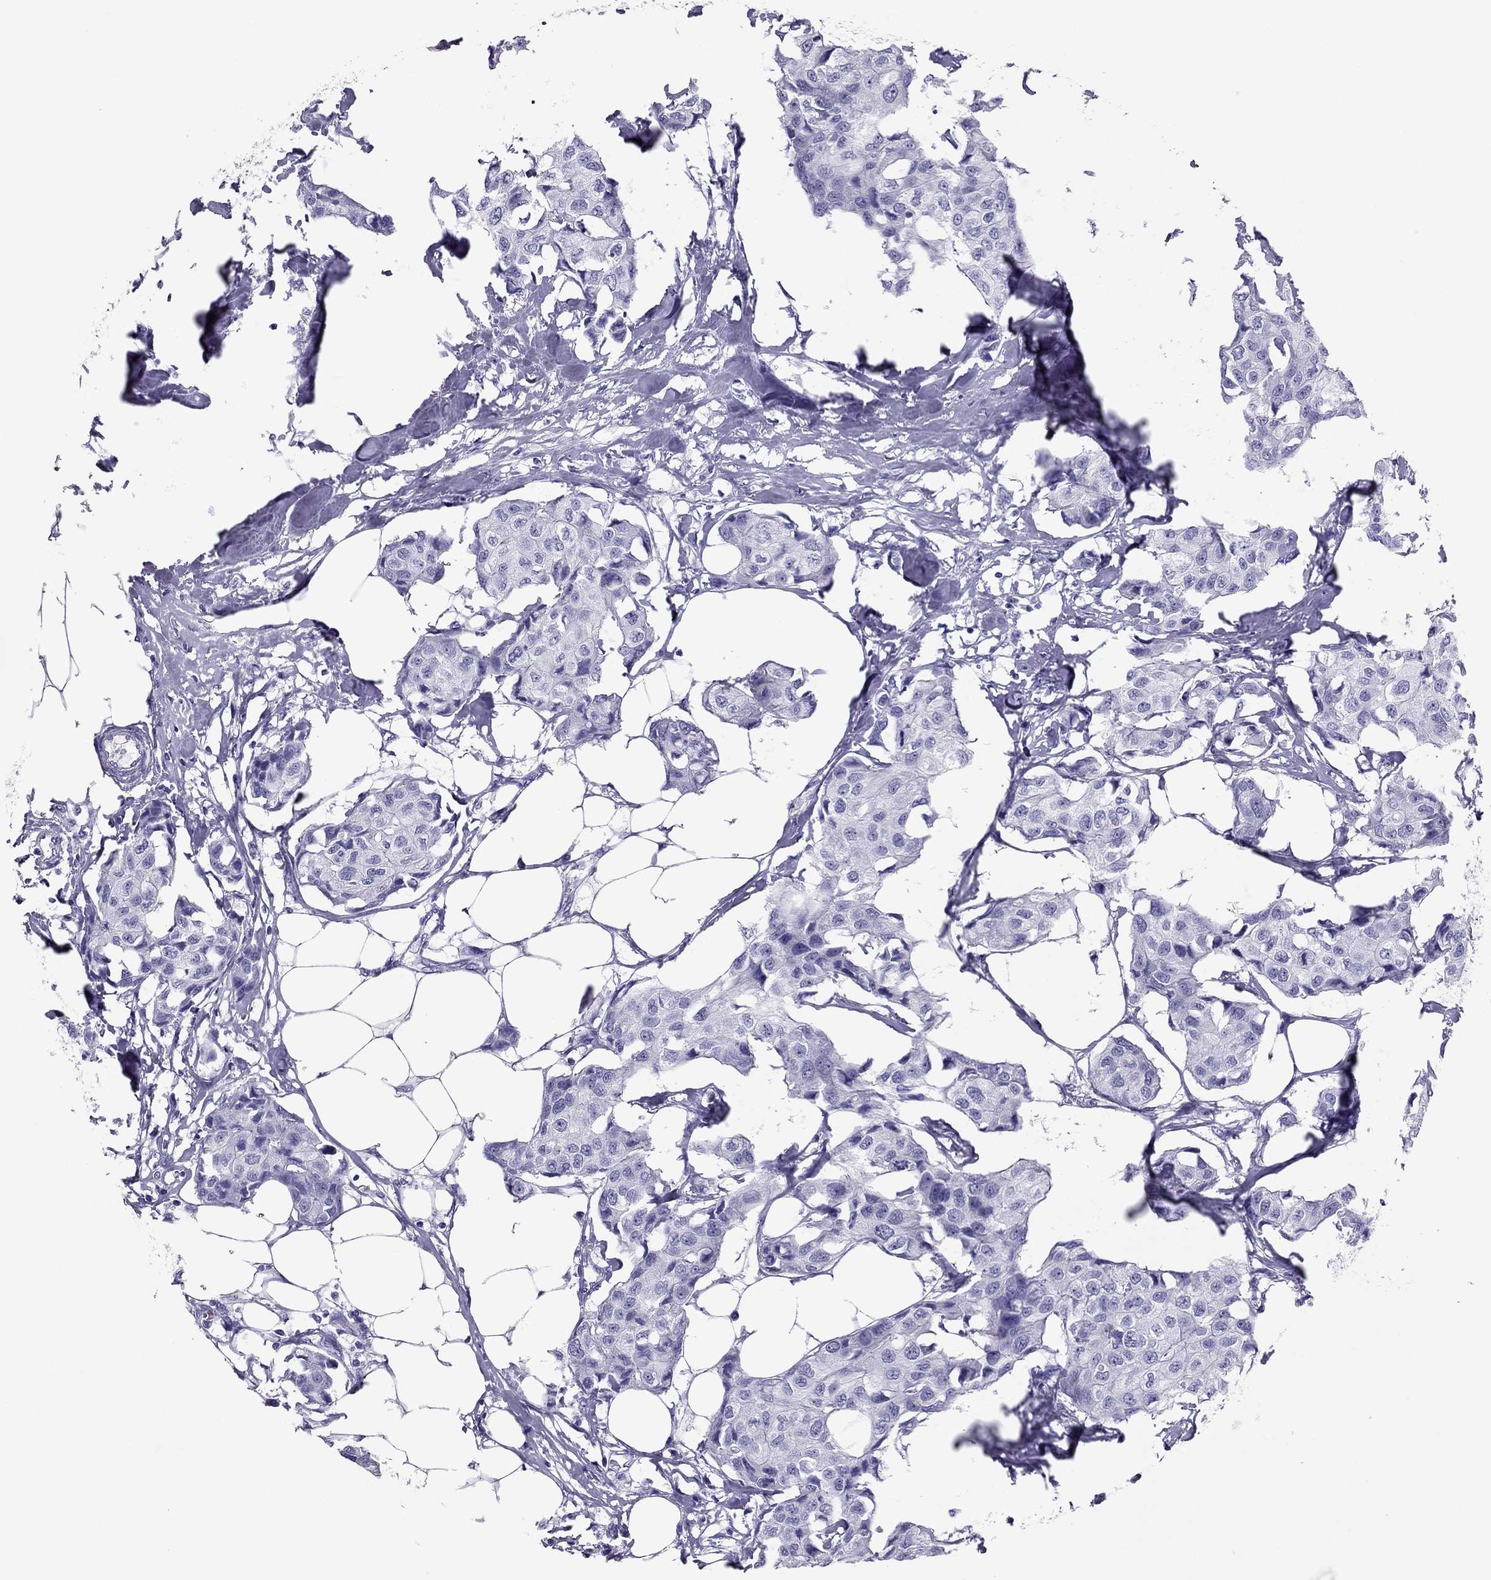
{"staining": {"intensity": "negative", "quantity": "none", "location": "none"}, "tissue": "breast cancer", "cell_type": "Tumor cells", "image_type": "cancer", "snomed": [{"axis": "morphology", "description": "Duct carcinoma"}, {"axis": "topography", "description": "Breast"}], "caption": "High magnification brightfield microscopy of breast infiltrating ductal carcinoma stained with DAB (3,3'-diaminobenzidine) (brown) and counterstained with hematoxylin (blue): tumor cells show no significant expression. (Brightfield microscopy of DAB IHC at high magnification).", "gene": "PDE6A", "patient": {"sex": "female", "age": 80}}